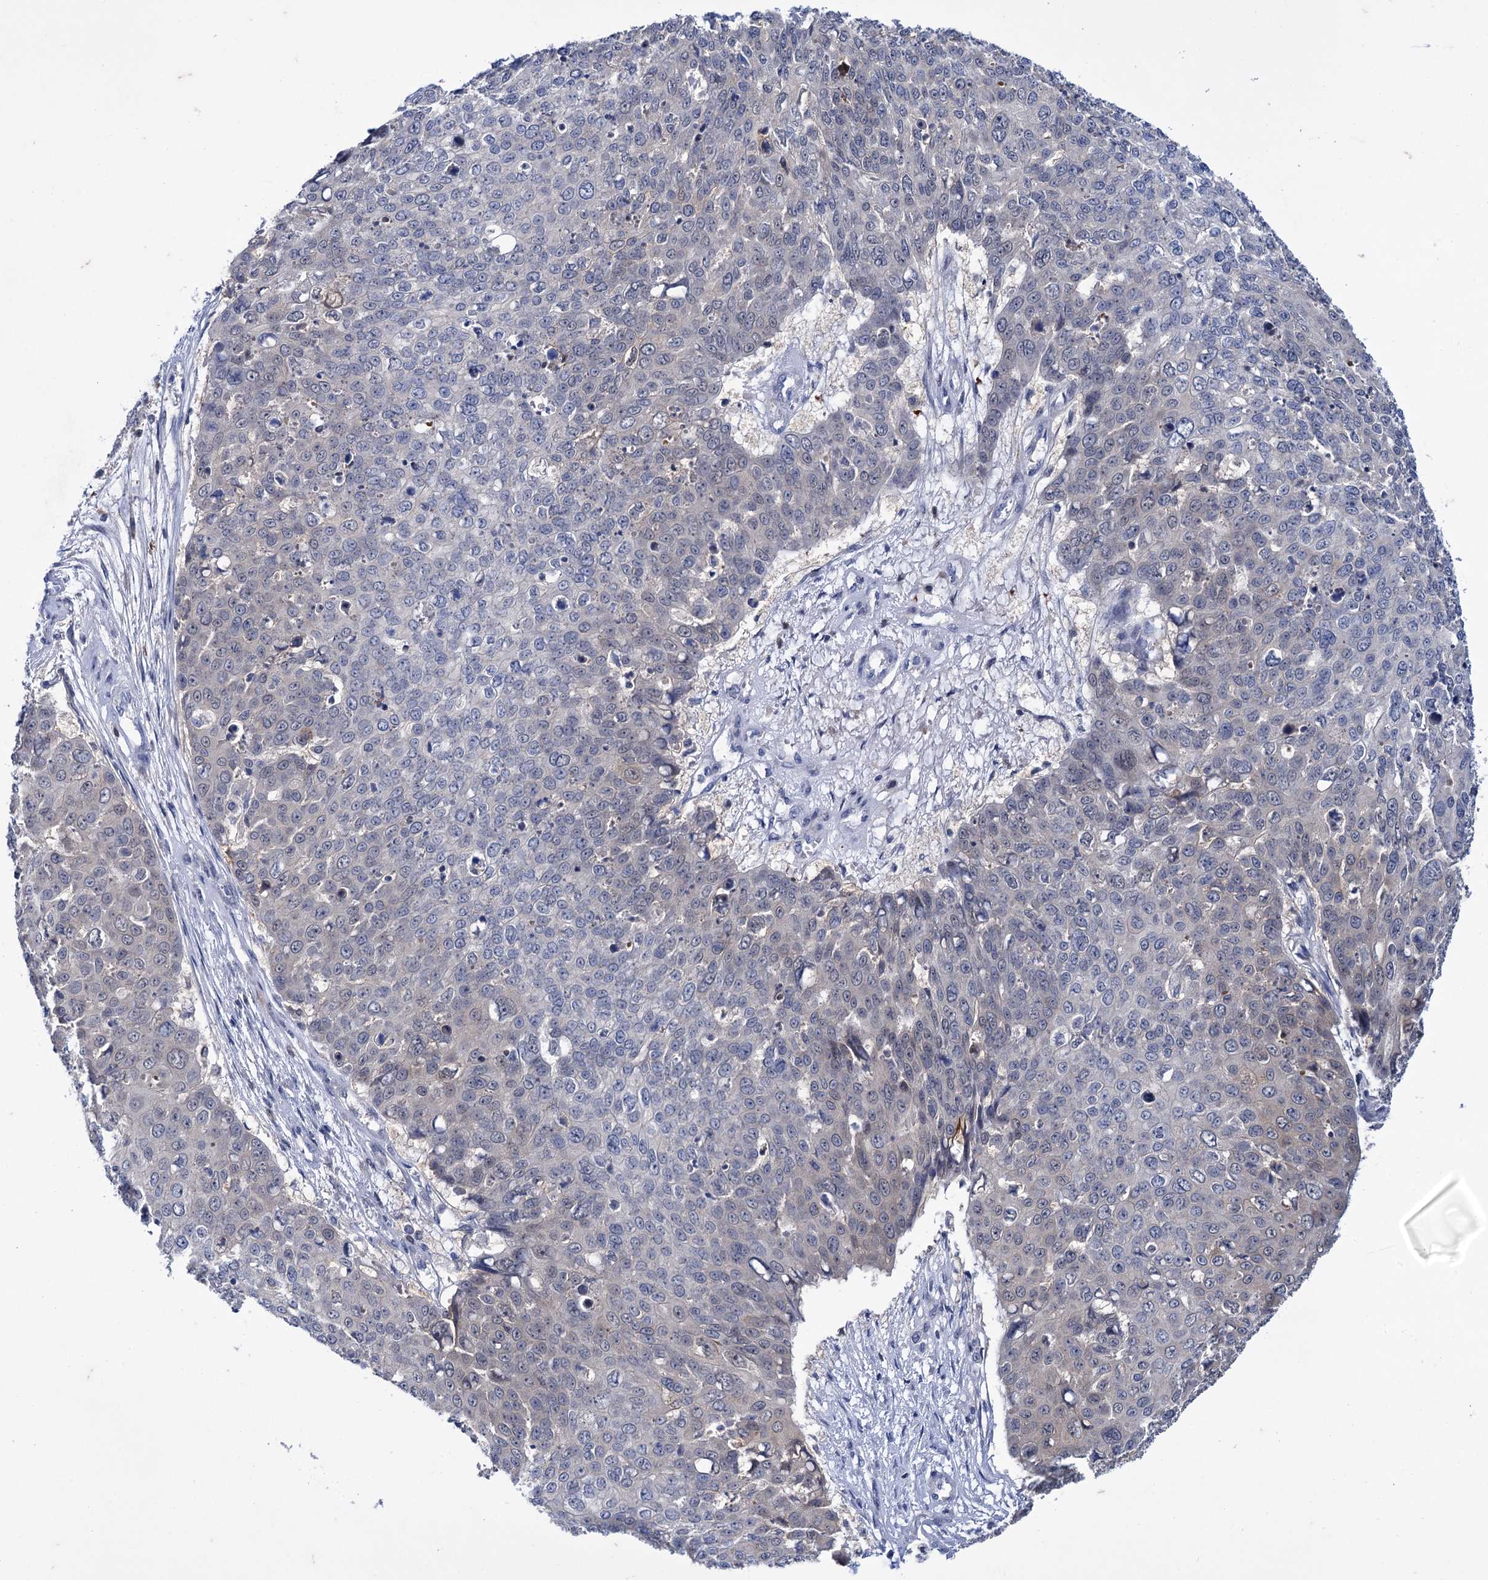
{"staining": {"intensity": "negative", "quantity": "none", "location": "none"}, "tissue": "skin cancer", "cell_type": "Tumor cells", "image_type": "cancer", "snomed": [{"axis": "morphology", "description": "Squamous cell carcinoma, NOS"}, {"axis": "topography", "description": "Skin"}], "caption": "A photomicrograph of skin cancer (squamous cell carcinoma) stained for a protein exhibits no brown staining in tumor cells.", "gene": "MID1IP1", "patient": {"sex": "male", "age": 71}}